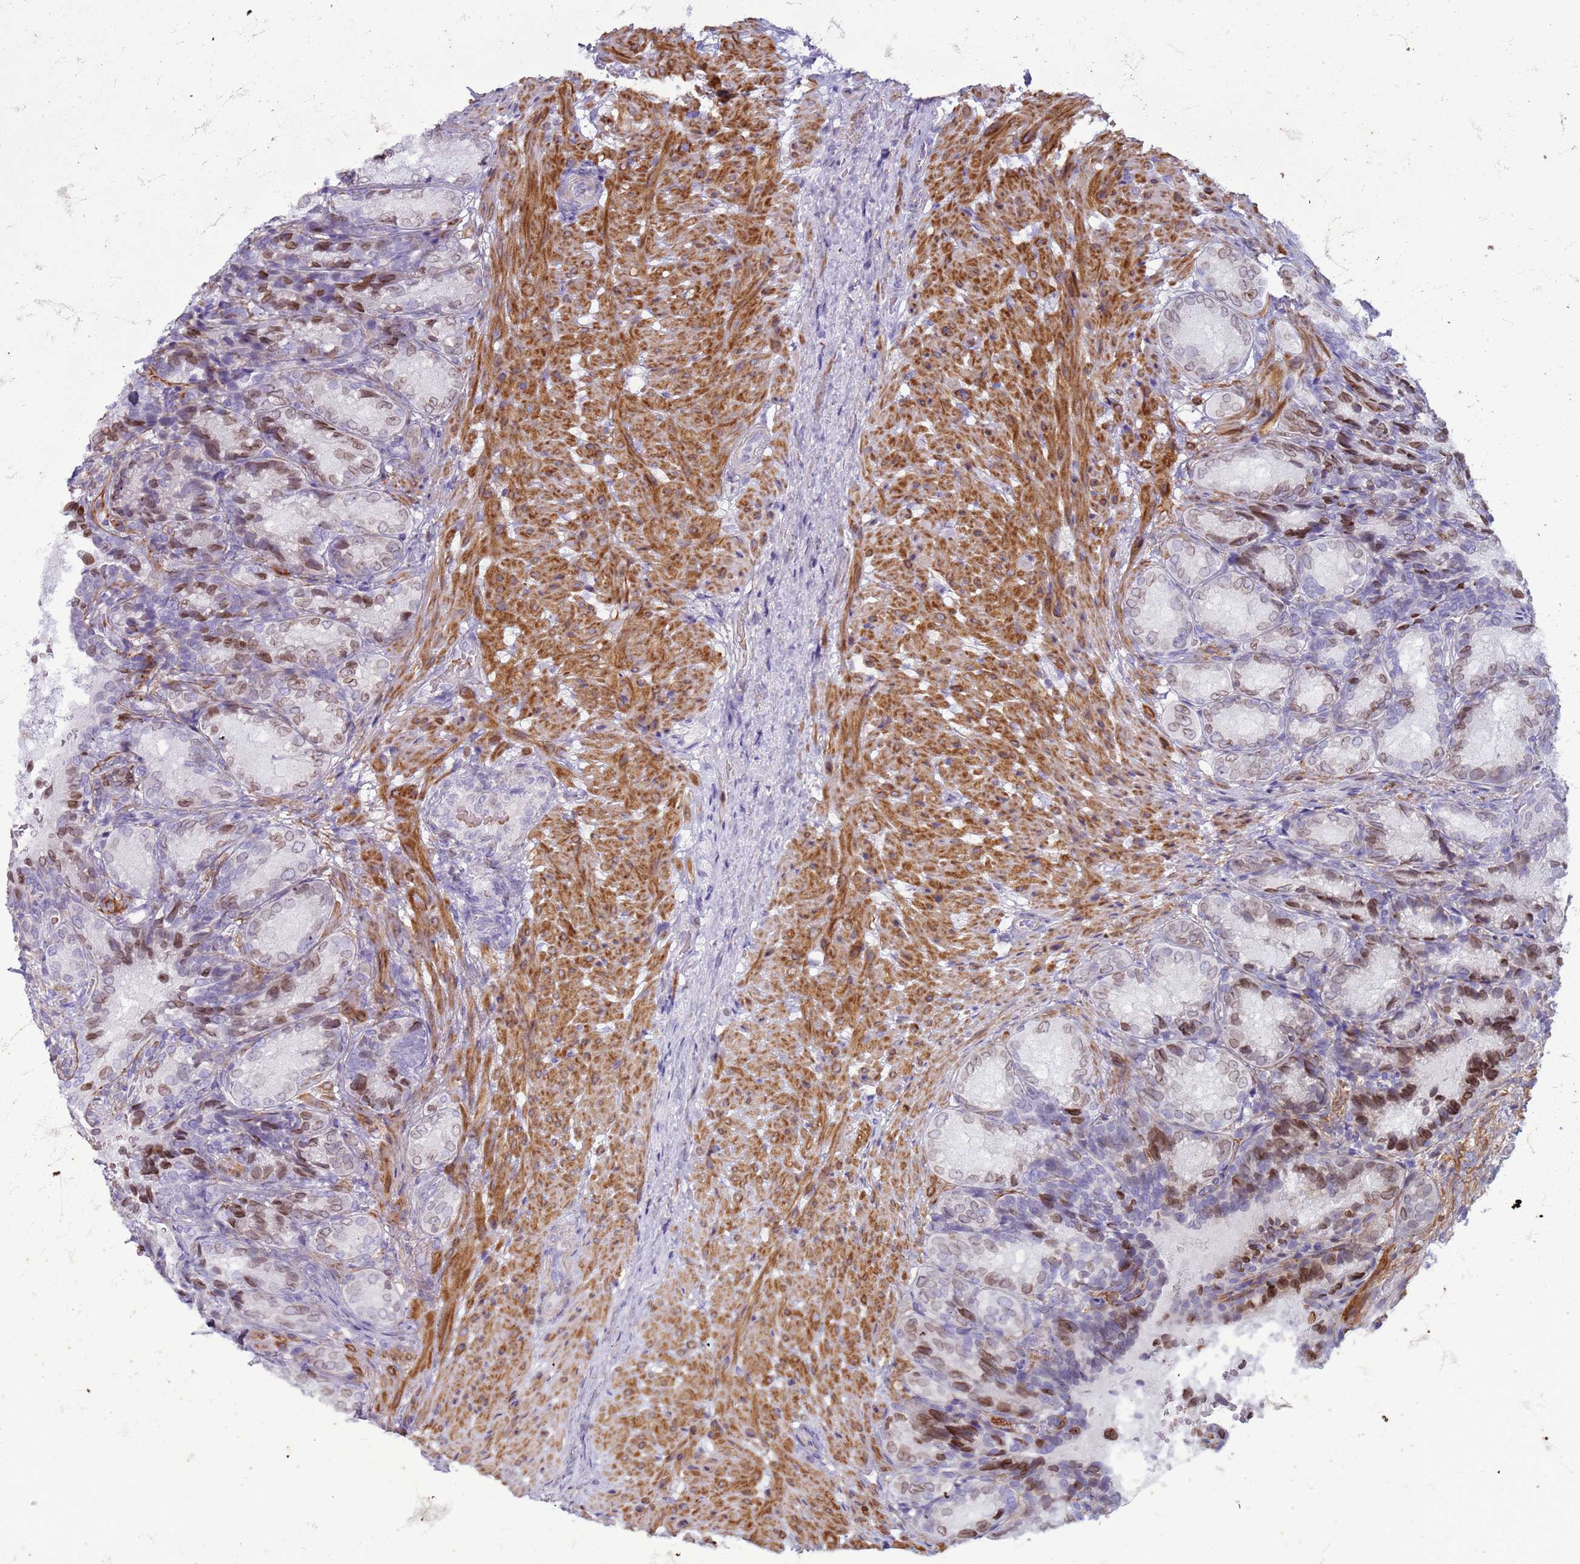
{"staining": {"intensity": "moderate", "quantity": "25%-75%", "location": "cytoplasmic/membranous,nuclear"}, "tissue": "seminal vesicle", "cell_type": "Glandular cells", "image_type": "normal", "snomed": [{"axis": "morphology", "description": "Normal tissue, NOS"}, {"axis": "topography", "description": "Seminal veicle"}], "caption": "The photomicrograph exhibits immunohistochemical staining of benign seminal vesicle. There is moderate cytoplasmic/membranous,nuclear positivity is seen in approximately 25%-75% of glandular cells.", "gene": "METTL25B", "patient": {"sex": "male", "age": 58}}